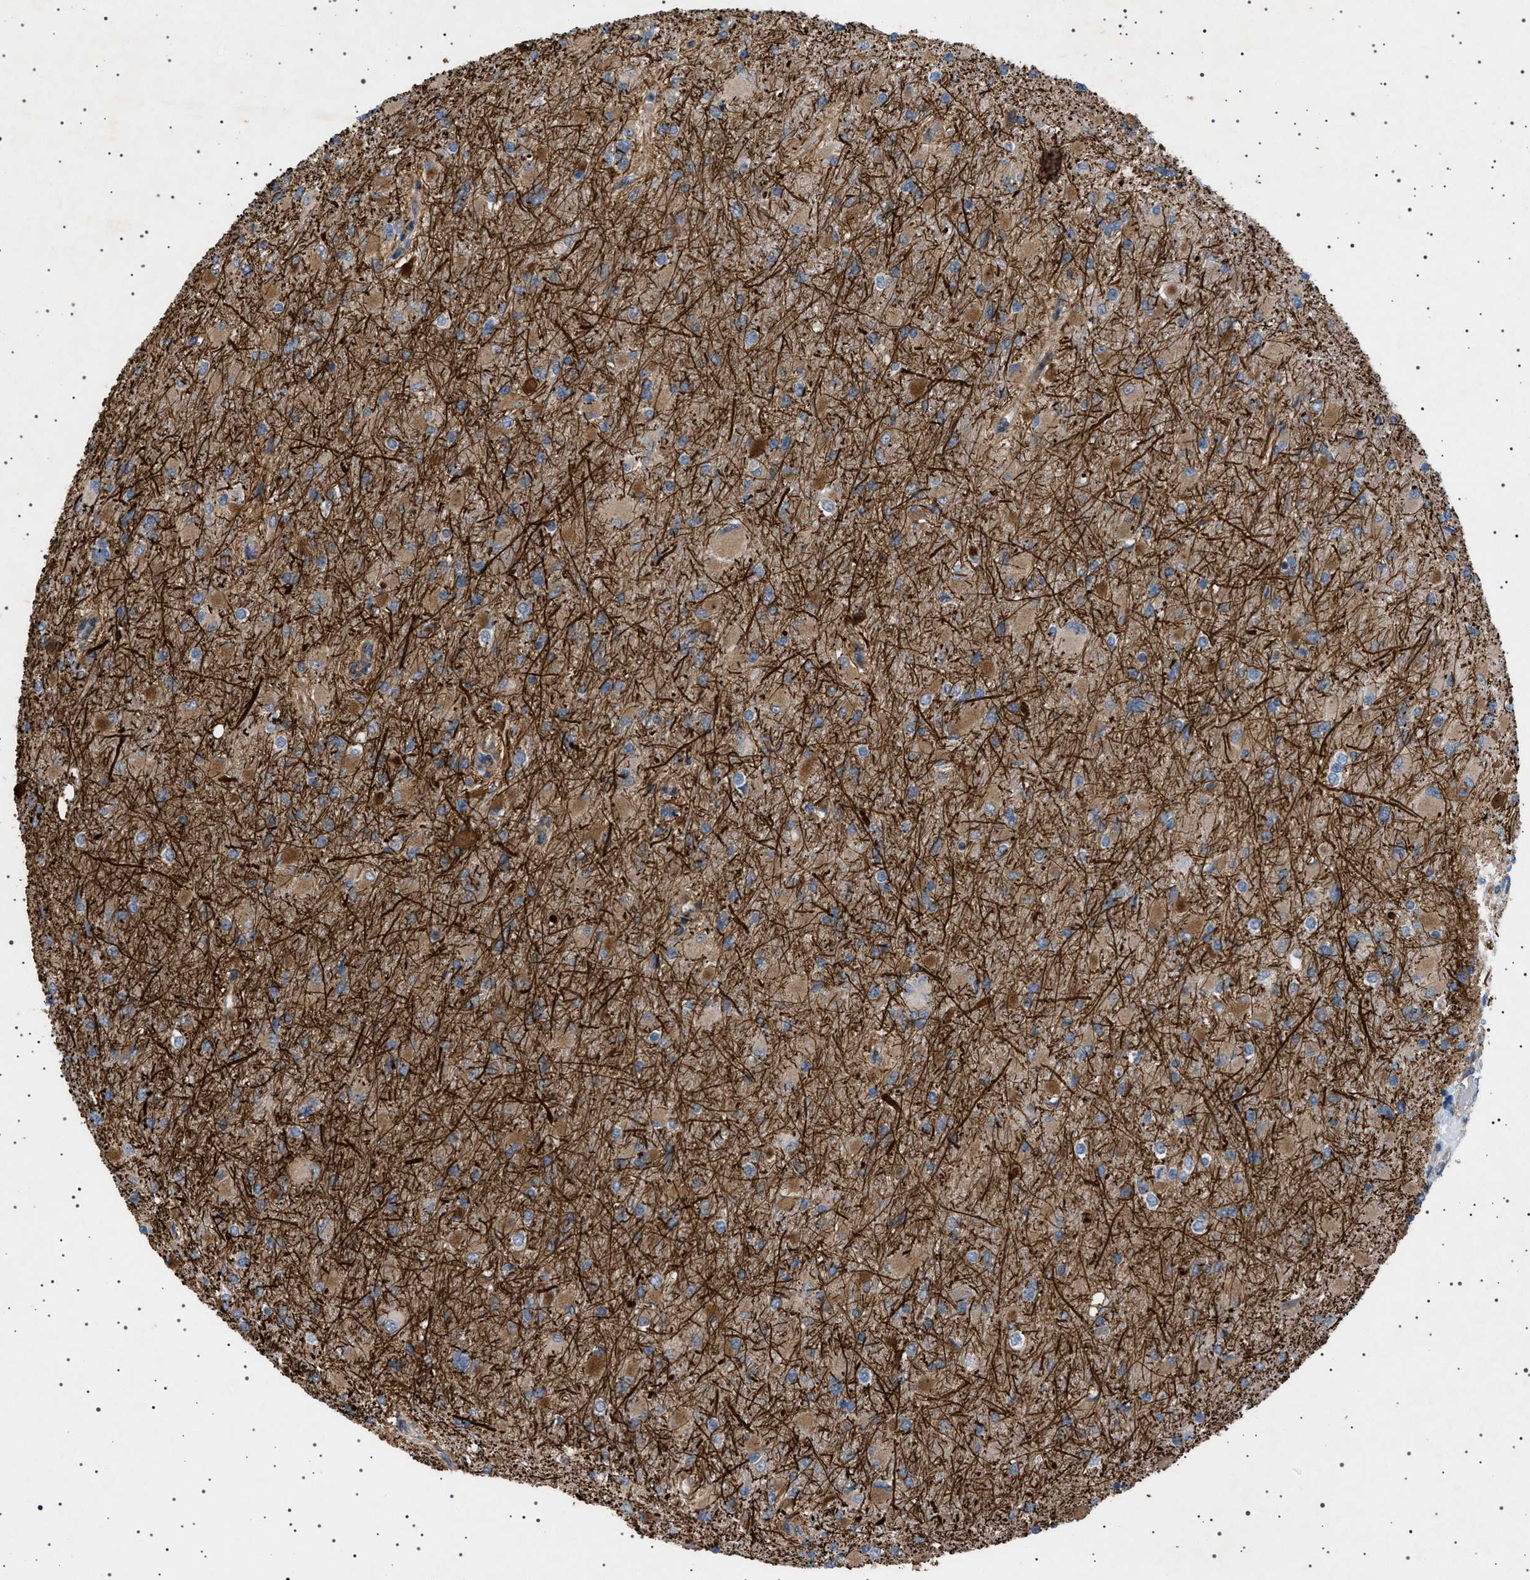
{"staining": {"intensity": "moderate", "quantity": ">75%", "location": "cytoplasmic/membranous"}, "tissue": "glioma", "cell_type": "Tumor cells", "image_type": "cancer", "snomed": [{"axis": "morphology", "description": "Glioma, malignant, High grade"}, {"axis": "topography", "description": "Cerebral cortex"}], "caption": "This image demonstrates IHC staining of human glioma, with medium moderate cytoplasmic/membranous positivity in approximately >75% of tumor cells.", "gene": "CCDC186", "patient": {"sex": "female", "age": 36}}